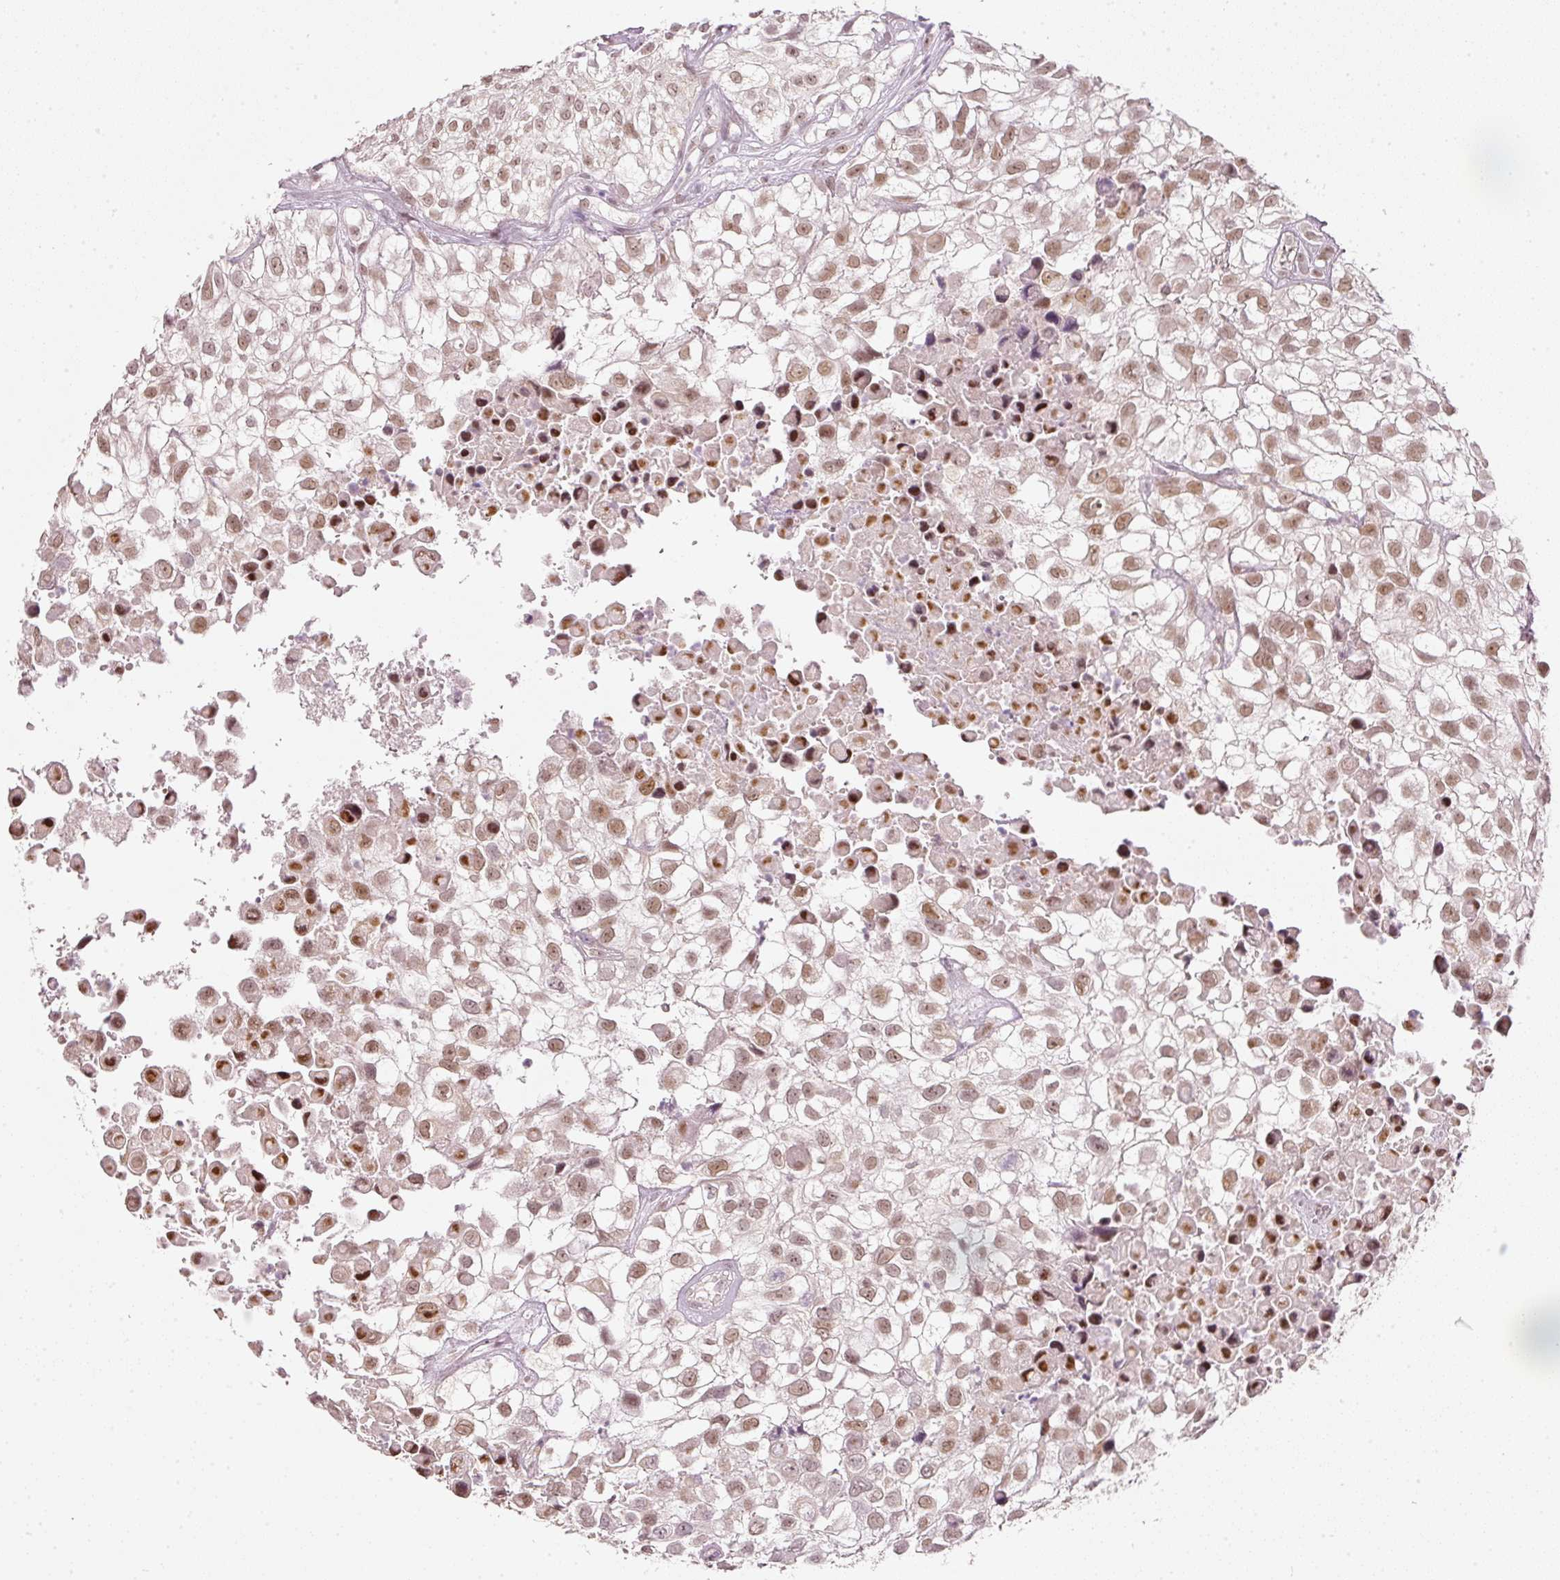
{"staining": {"intensity": "moderate", "quantity": ">75%", "location": "nuclear"}, "tissue": "urothelial cancer", "cell_type": "Tumor cells", "image_type": "cancer", "snomed": [{"axis": "morphology", "description": "Urothelial carcinoma, High grade"}, {"axis": "topography", "description": "Urinary bladder"}], "caption": "Brown immunohistochemical staining in human urothelial cancer displays moderate nuclear expression in approximately >75% of tumor cells. Immunohistochemistry stains the protein of interest in brown and the nuclei are stained blue.", "gene": "FSTL3", "patient": {"sex": "male", "age": 56}}